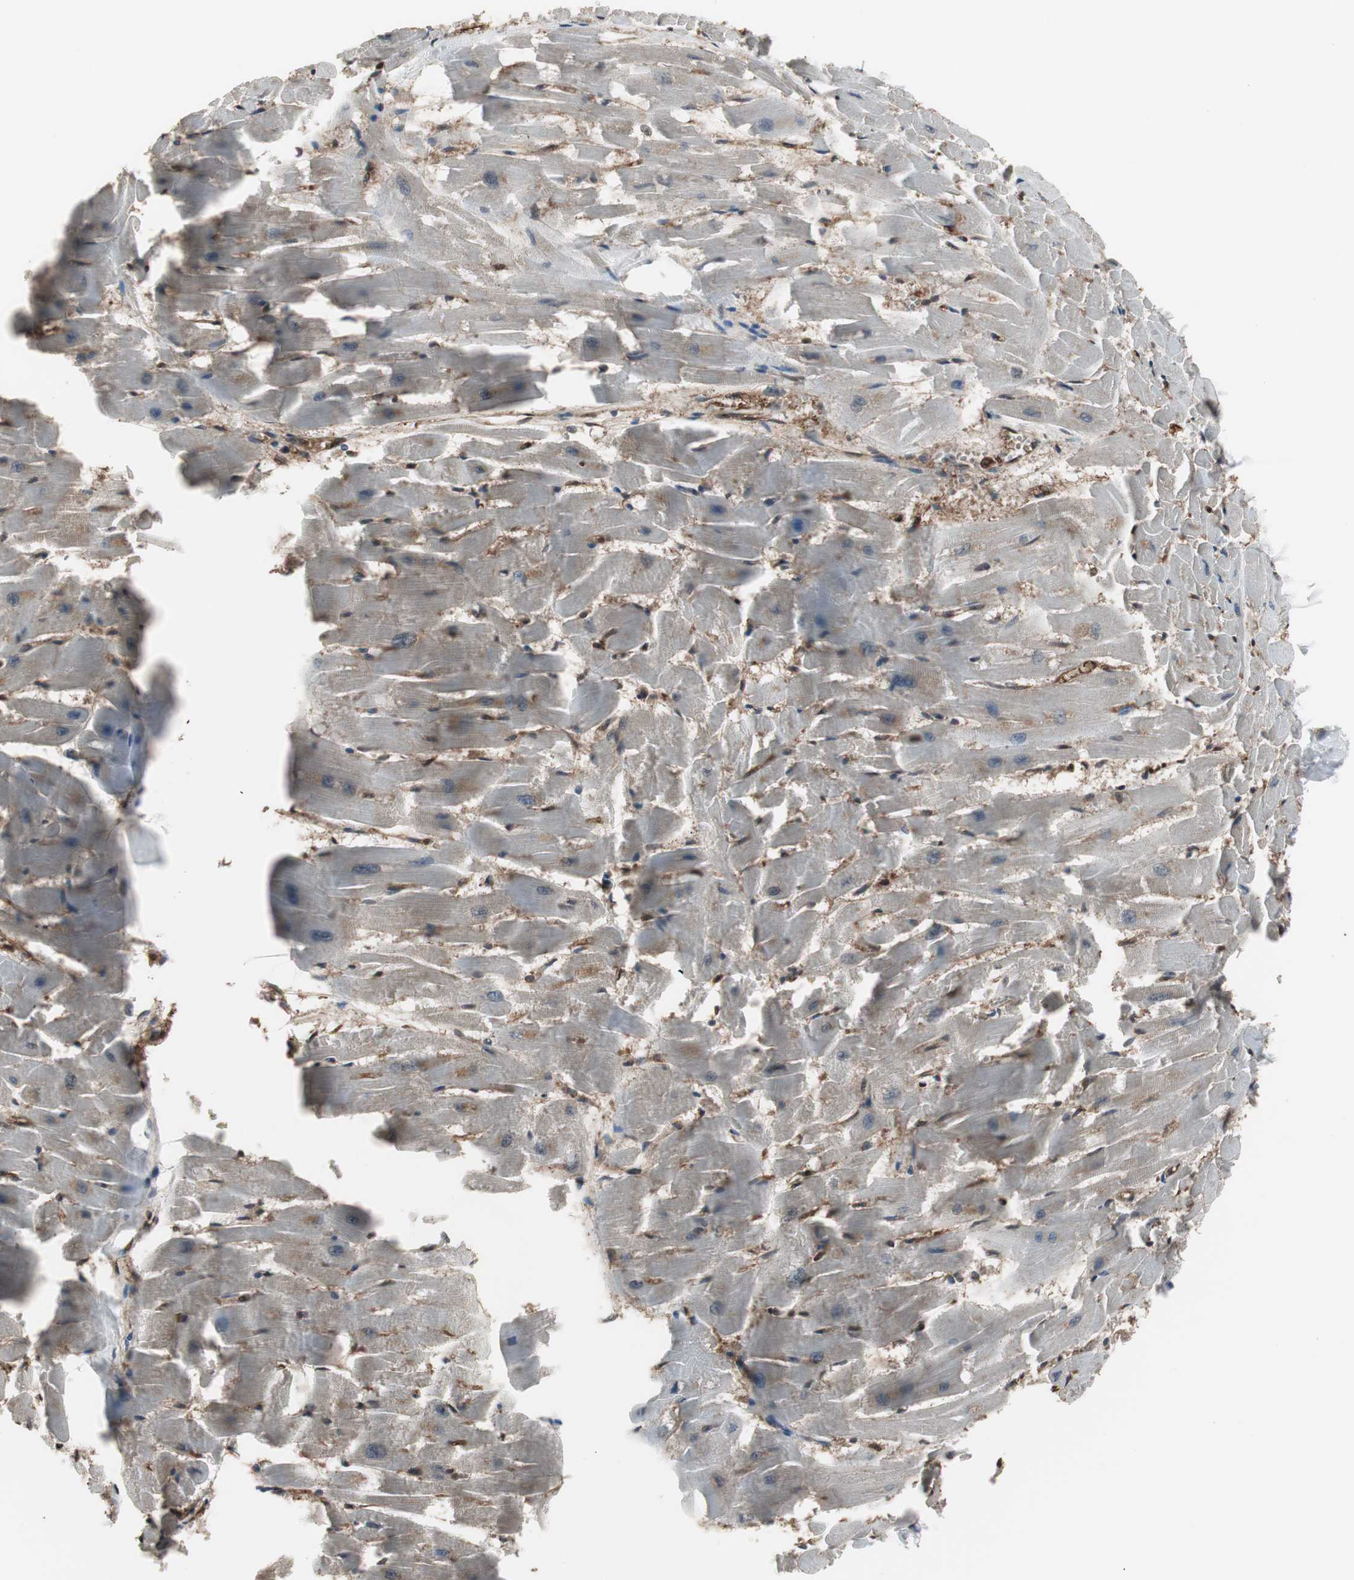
{"staining": {"intensity": "weak", "quantity": "25%-75%", "location": "cytoplasmic/membranous"}, "tissue": "heart muscle", "cell_type": "Cardiomyocytes", "image_type": "normal", "snomed": [{"axis": "morphology", "description": "Normal tissue, NOS"}, {"axis": "topography", "description": "Heart"}], "caption": "An image of heart muscle stained for a protein shows weak cytoplasmic/membranous brown staining in cardiomyocytes.", "gene": "CAPNS1", "patient": {"sex": "female", "age": 19}}